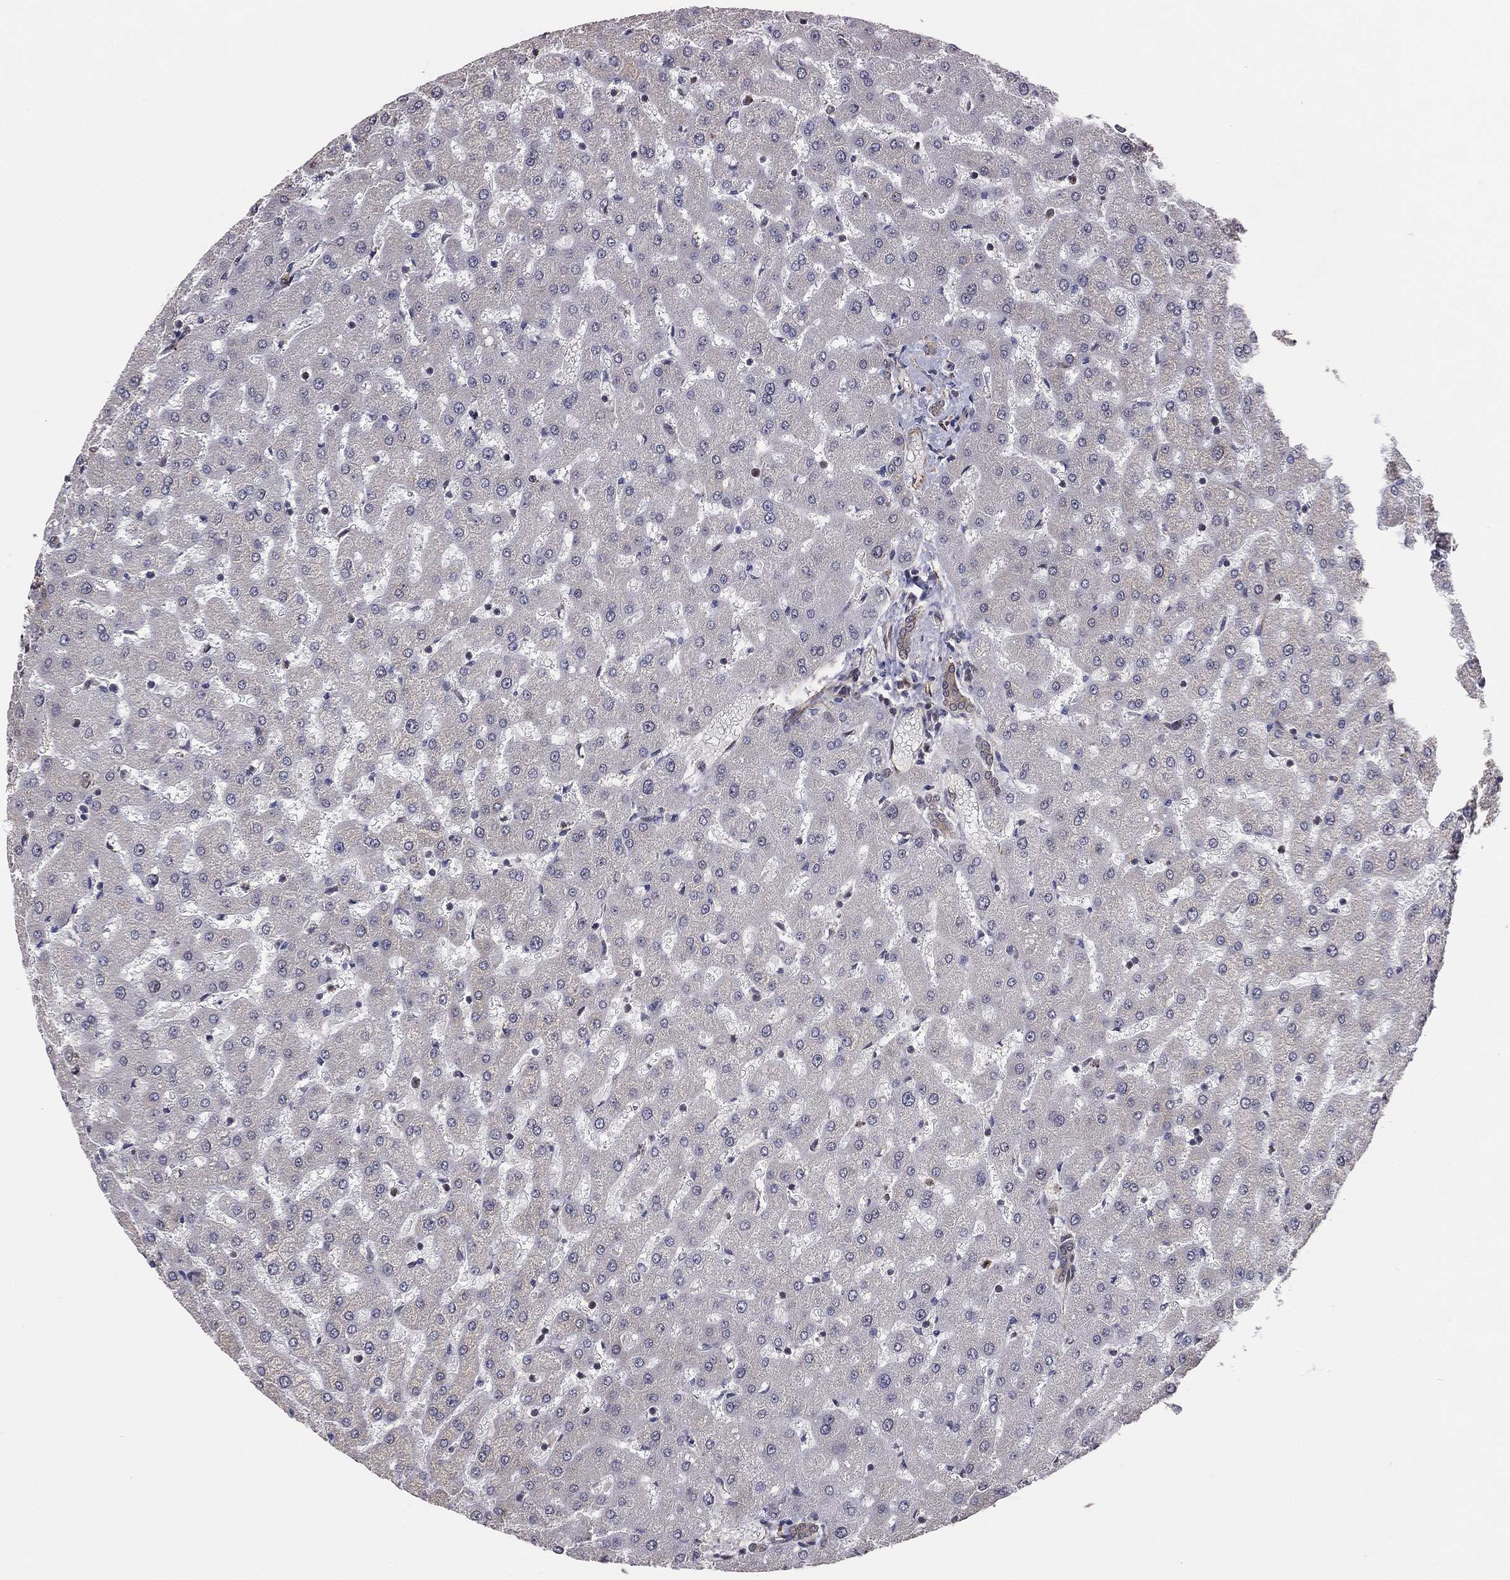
{"staining": {"intensity": "weak", "quantity": ">75%", "location": "cytoplasmic/membranous"}, "tissue": "liver", "cell_type": "Cholangiocytes", "image_type": "normal", "snomed": [{"axis": "morphology", "description": "Normal tissue, NOS"}, {"axis": "topography", "description": "Liver"}], "caption": "The immunohistochemical stain shows weak cytoplasmic/membranous positivity in cholangiocytes of benign liver. (Stains: DAB (3,3'-diaminobenzidine) in brown, nuclei in blue, Microscopy: brightfield microscopy at high magnification).", "gene": "GPALPP1", "patient": {"sex": "female", "age": 50}}